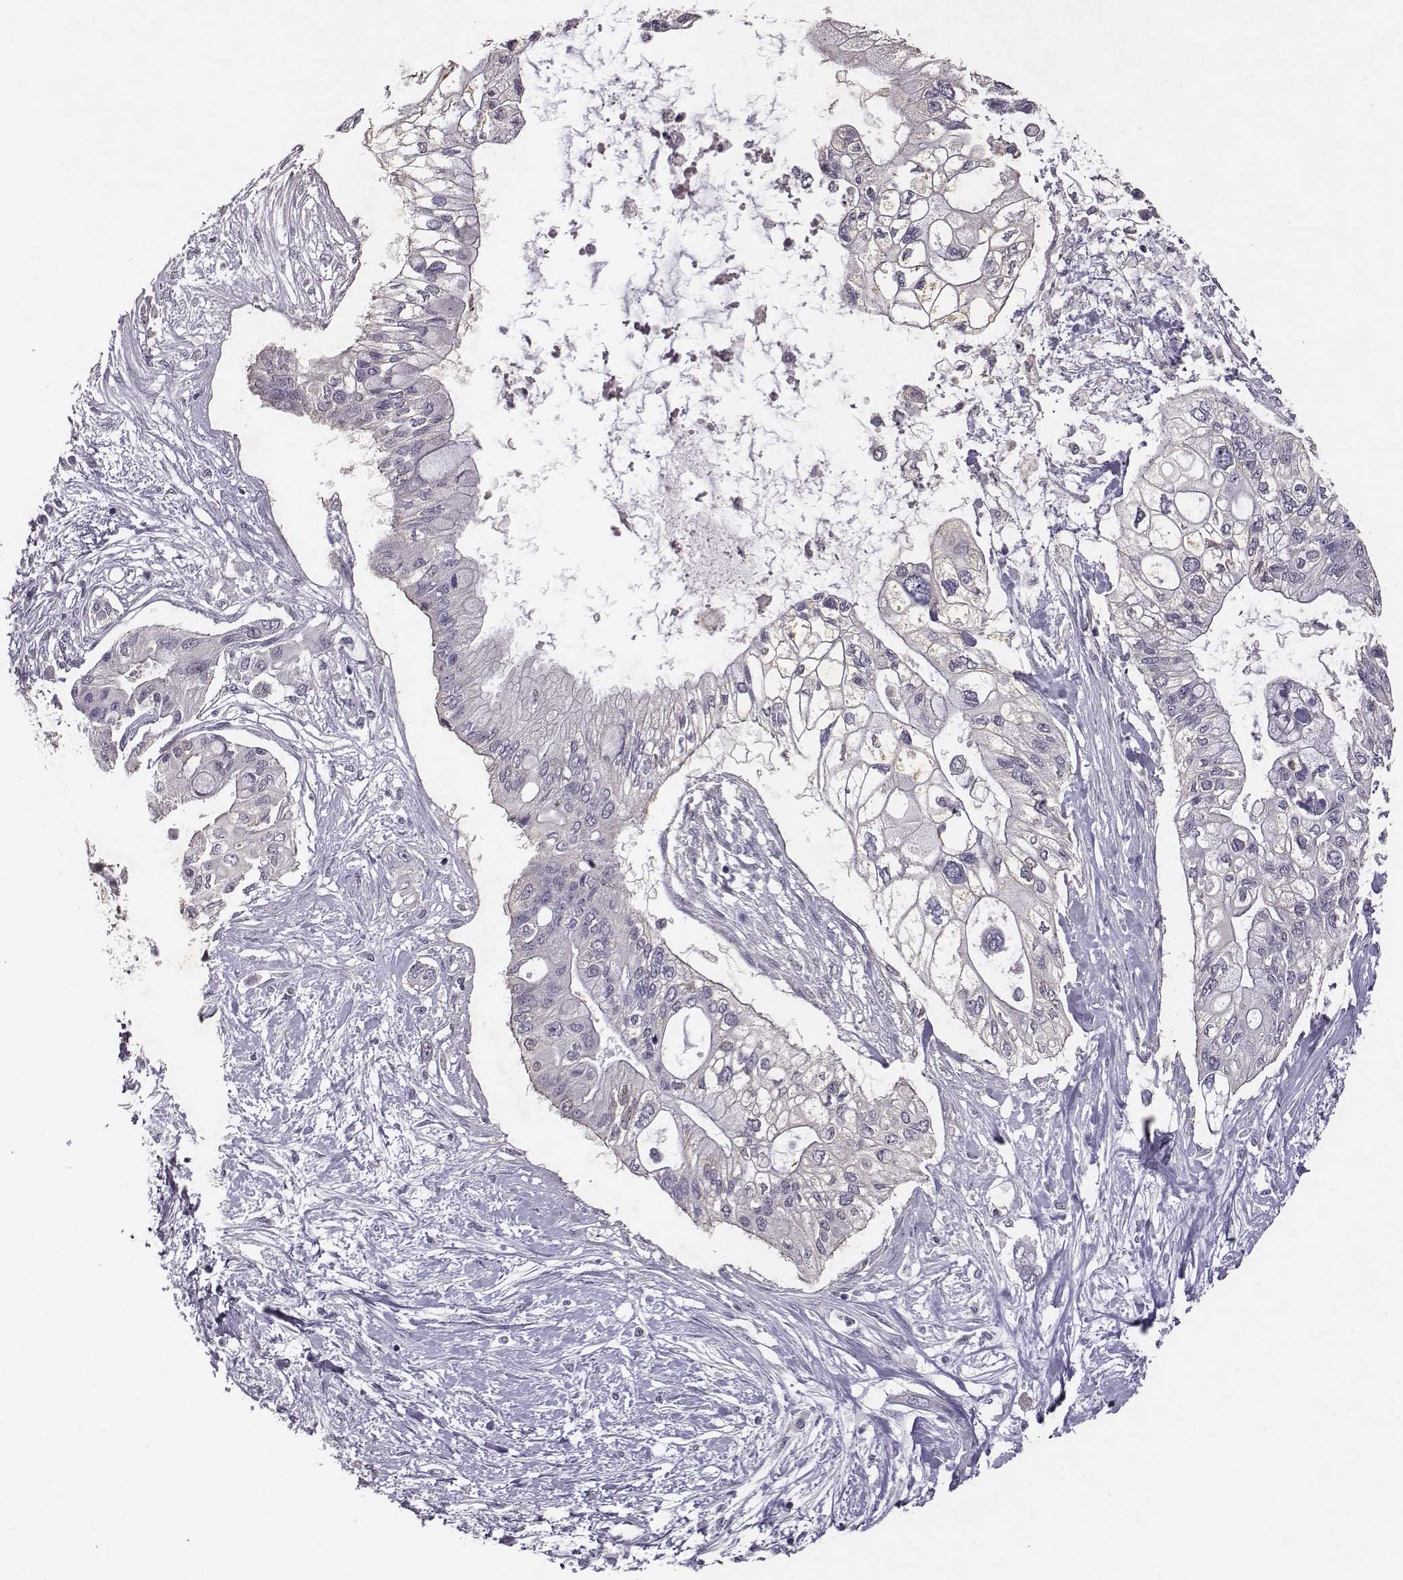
{"staining": {"intensity": "negative", "quantity": "none", "location": "none"}, "tissue": "pancreatic cancer", "cell_type": "Tumor cells", "image_type": "cancer", "snomed": [{"axis": "morphology", "description": "Adenocarcinoma, NOS"}, {"axis": "topography", "description": "Pancreas"}], "caption": "This is a photomicrograph of immunohistochemistry staining of pancreatic cancer, which shows no positivity in tumor cells.", "gene": "SLC22A6", "patient": {"sex": "female", "age": 77}}